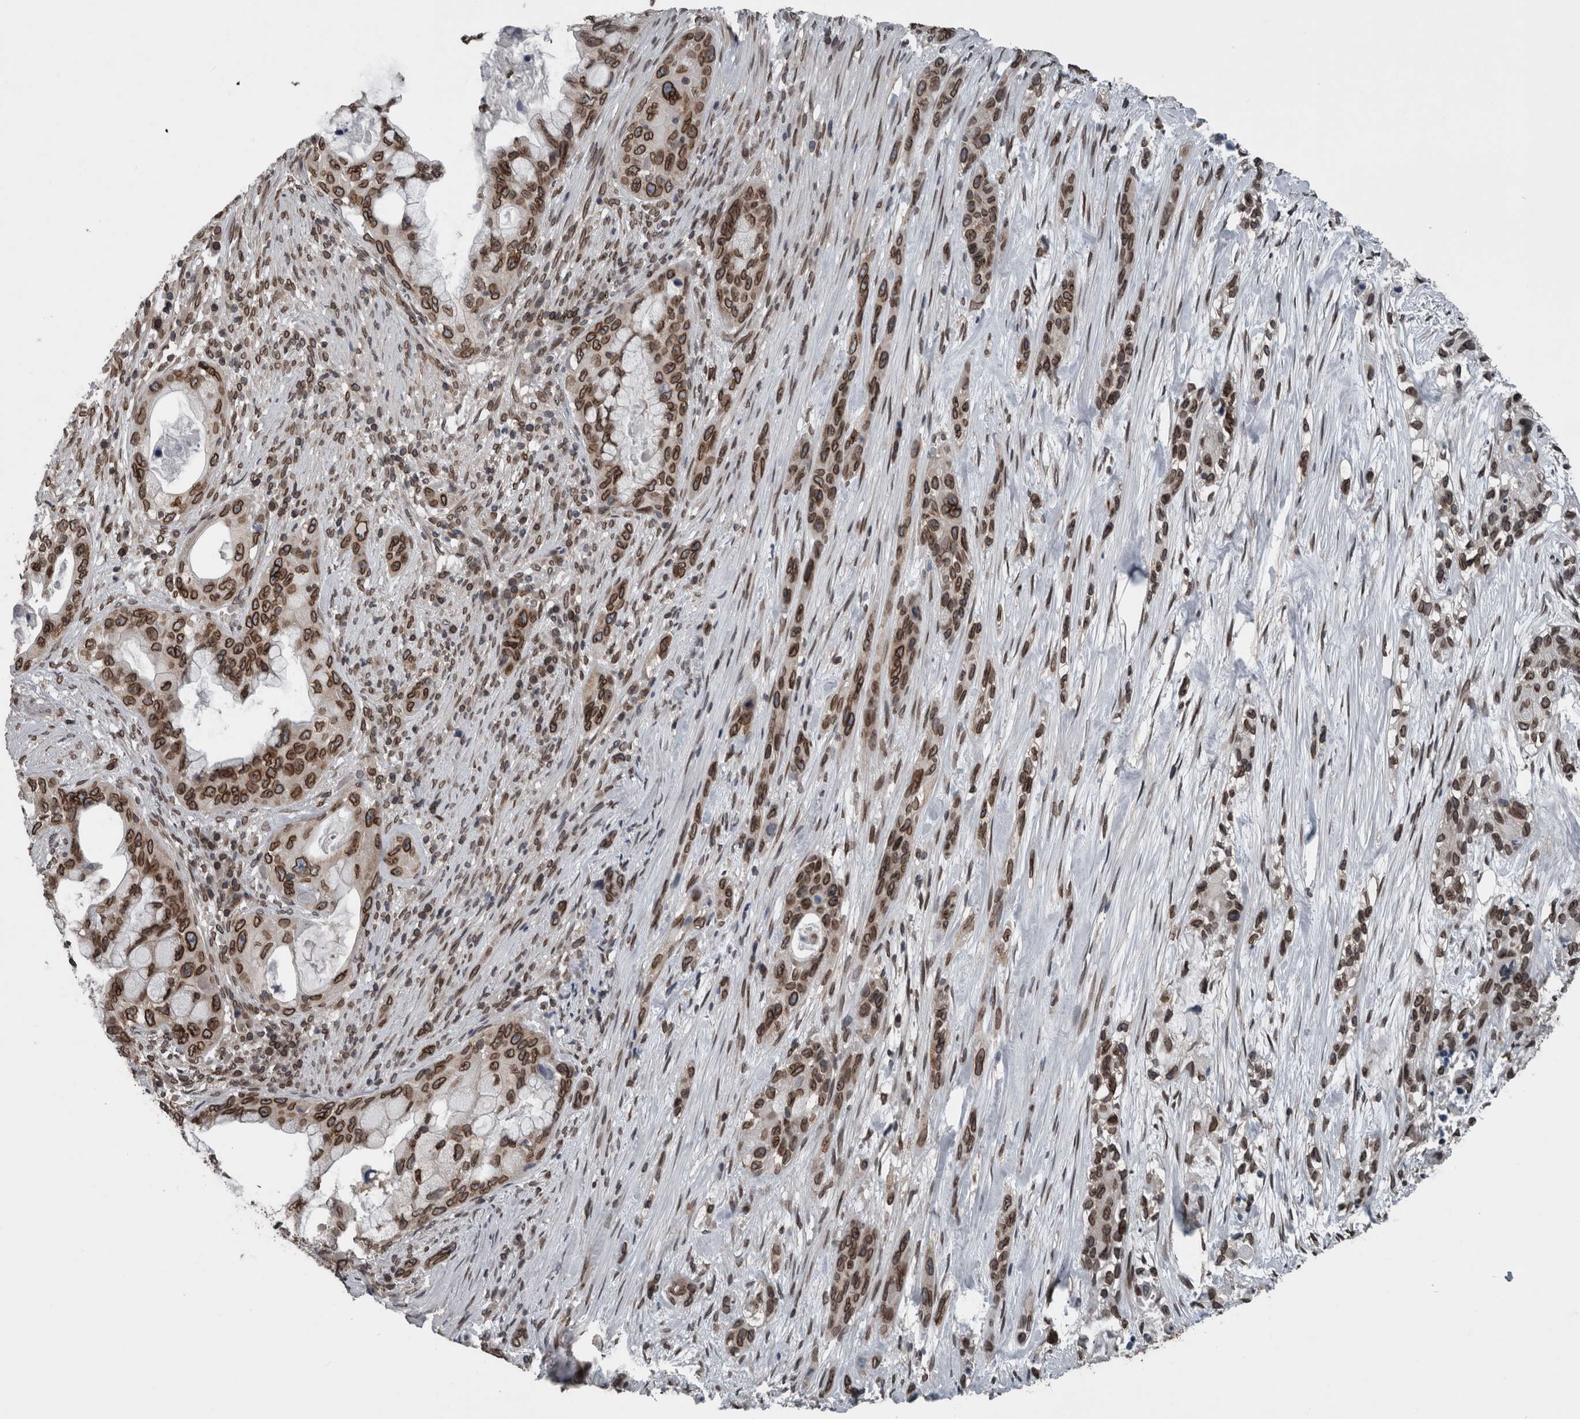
{"staining": {"intensity": "strong", "quantity": ">75%", "location": "cytoplasmic/membranous,nuclear"}, "tissue": "pancreatic cancer", "cell_type": "Tumor cells", "image_type": "cancer", "snomed": [{"axis": "morphology", "description": "Adenocarcinoma, NOS"}, {"axis": "topography", "description": "Pancreas"}], "caption": "A brown stain labels strong cytoplasmic/membranous and nuclear staining of a protein in human pancreatic adenocarcinoma tumor cells.", "gene": "RANBP2", "patient": {"sex": "male", "age": 53}}